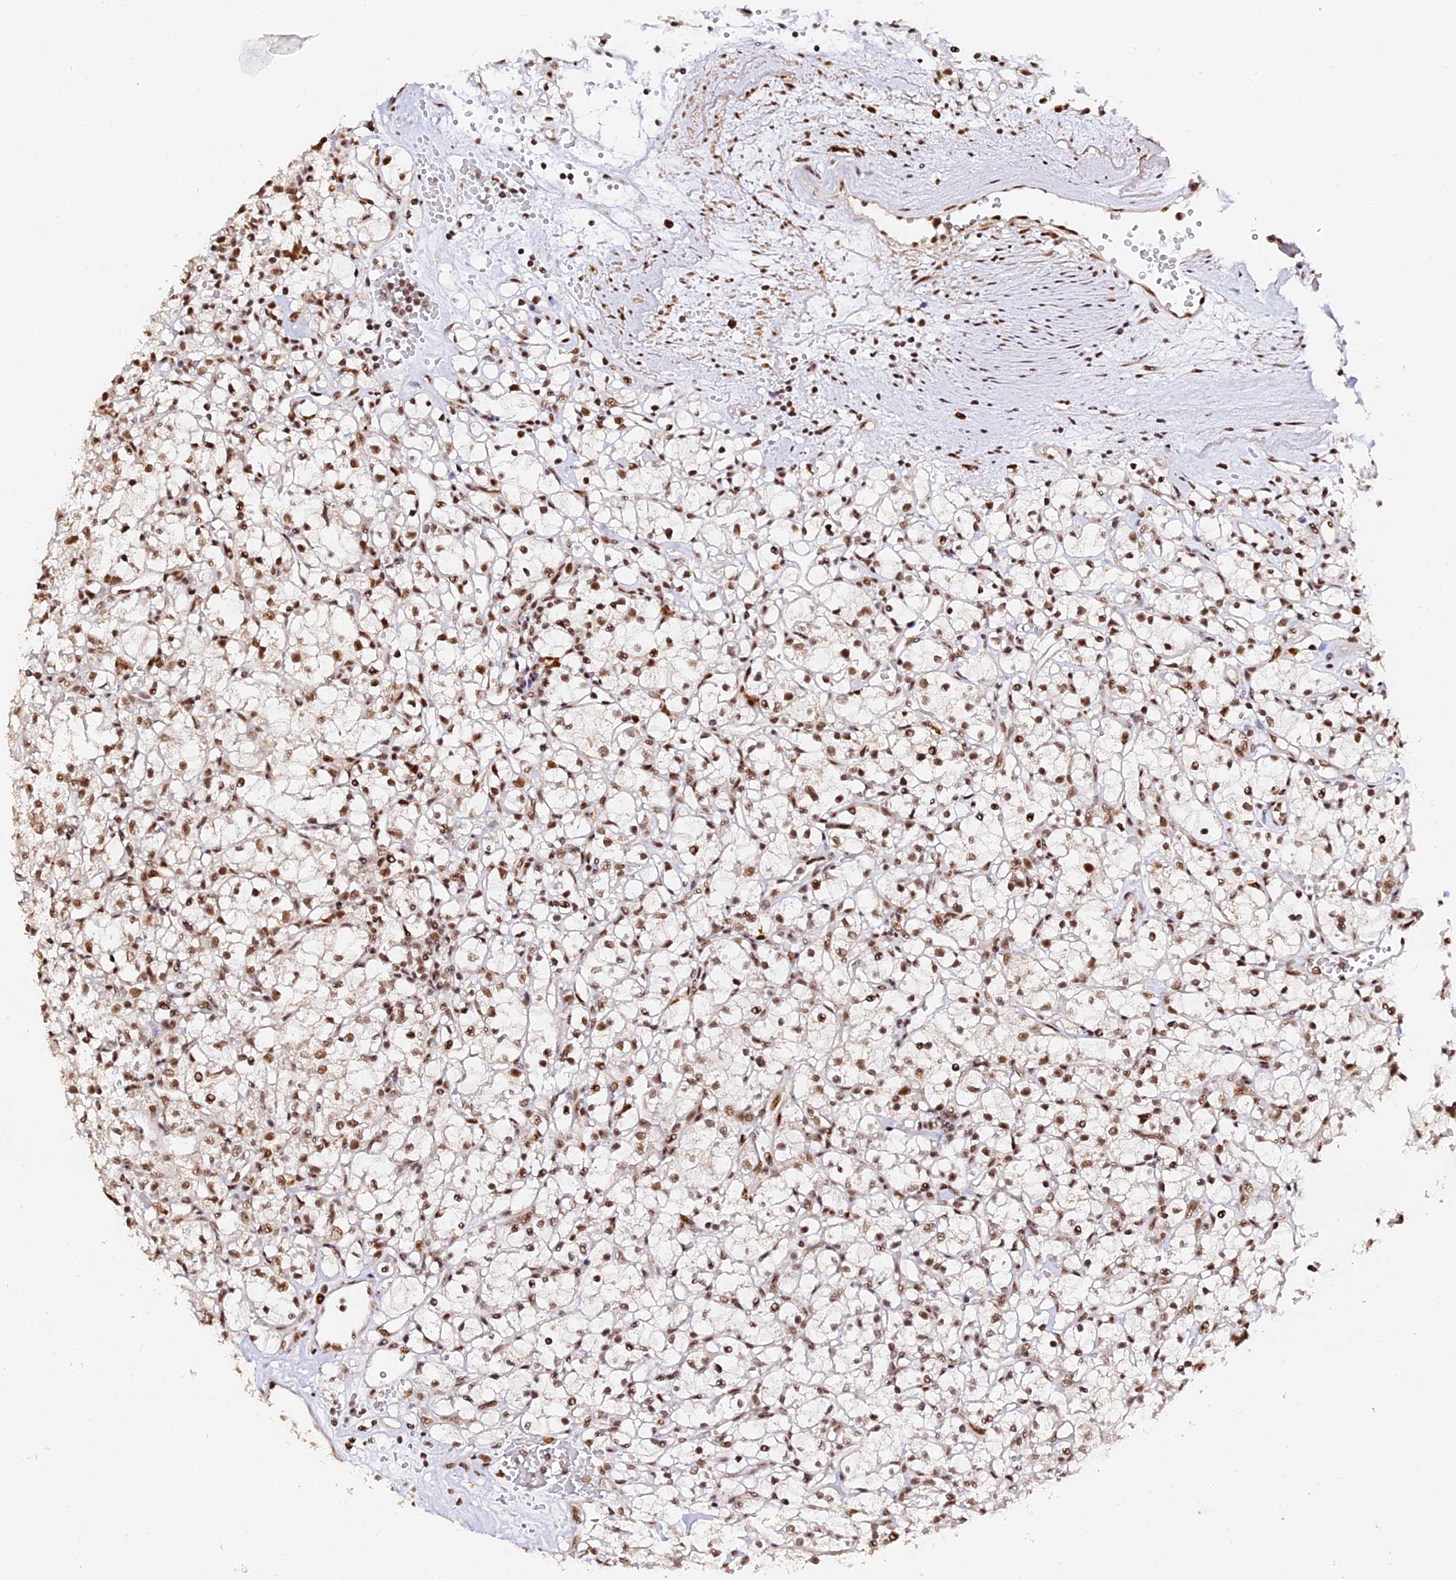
{"staining": {"intensity": "moderate", "quantity": "25%-75%", "location": "nuclear"}, "tissue": "renal cancer", "cell_type": "Tumor cells", "image_type": "cancer", "snomed": [{"axis": "morphology", "description": "Adenocarcinoma, NOS"}, {"axis": "topography", "description": "Kidney"}], "caption": "This histopathology image exhibits IHC staining of human renal cancer, with medium moderate nuclear expression in approximately 25%-75% of tumor cells.", "gene": "MCRS1", "patient": {"sex": "female", "age": 59}}